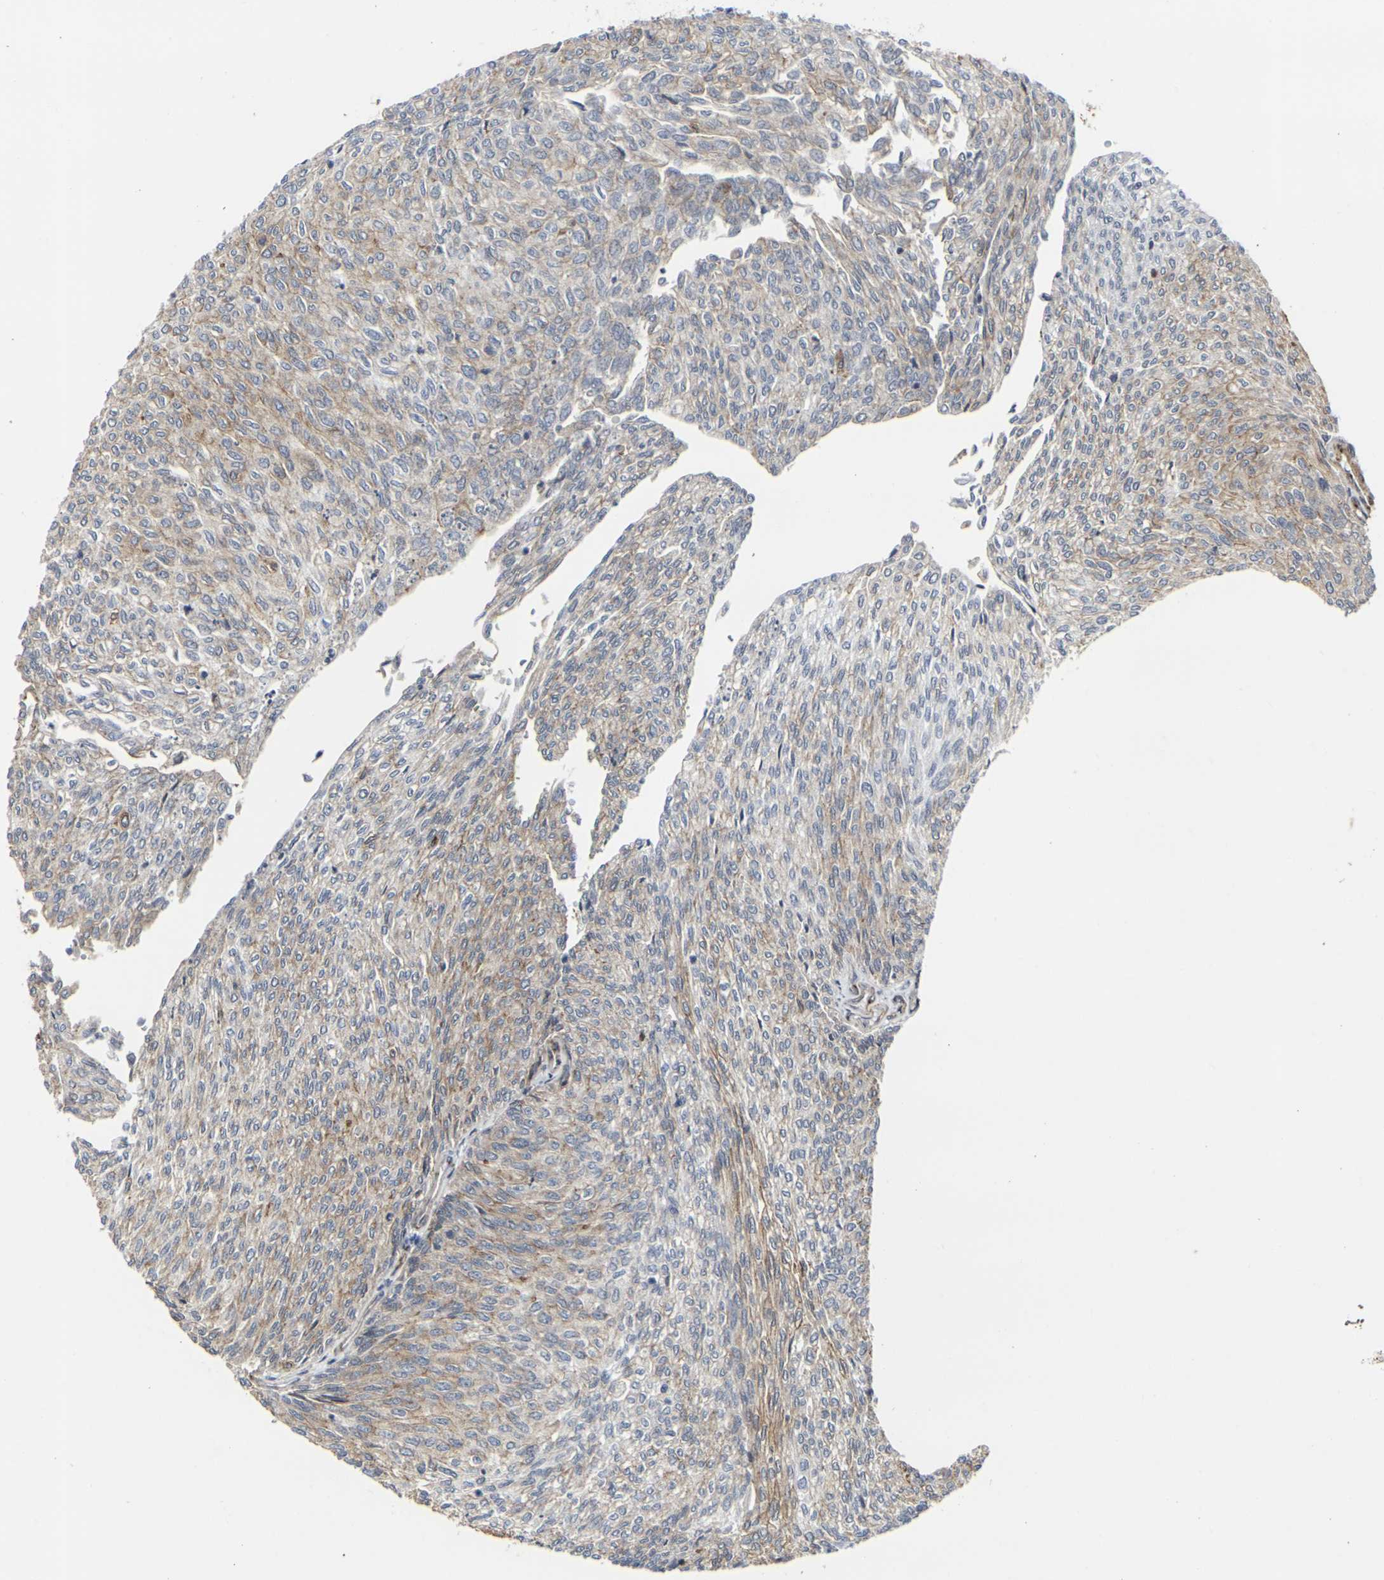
{"staining": {"intensity": "moderate", "quantity": "25%-75%", "location": "cytoplasmic/membranous"}, "tissue": "urothelial cancer", "cell_type": "Tumor cells", "image_type": "cancer", "snomed": [{"axis": "morphology", "description": "Urothelial carcinoma, Low grade"}, {"axis": "topography", "description": "Urinary bladder"}], "caption": "A medium amount of moderate cytoplasmic/membranous positivity is seen in approximately 25%-75% of tumor cells in urothelial carcinoma (low-grade) tissue.", "gene": "MYOF", "patient": {"sex": "female", "age": 79}}